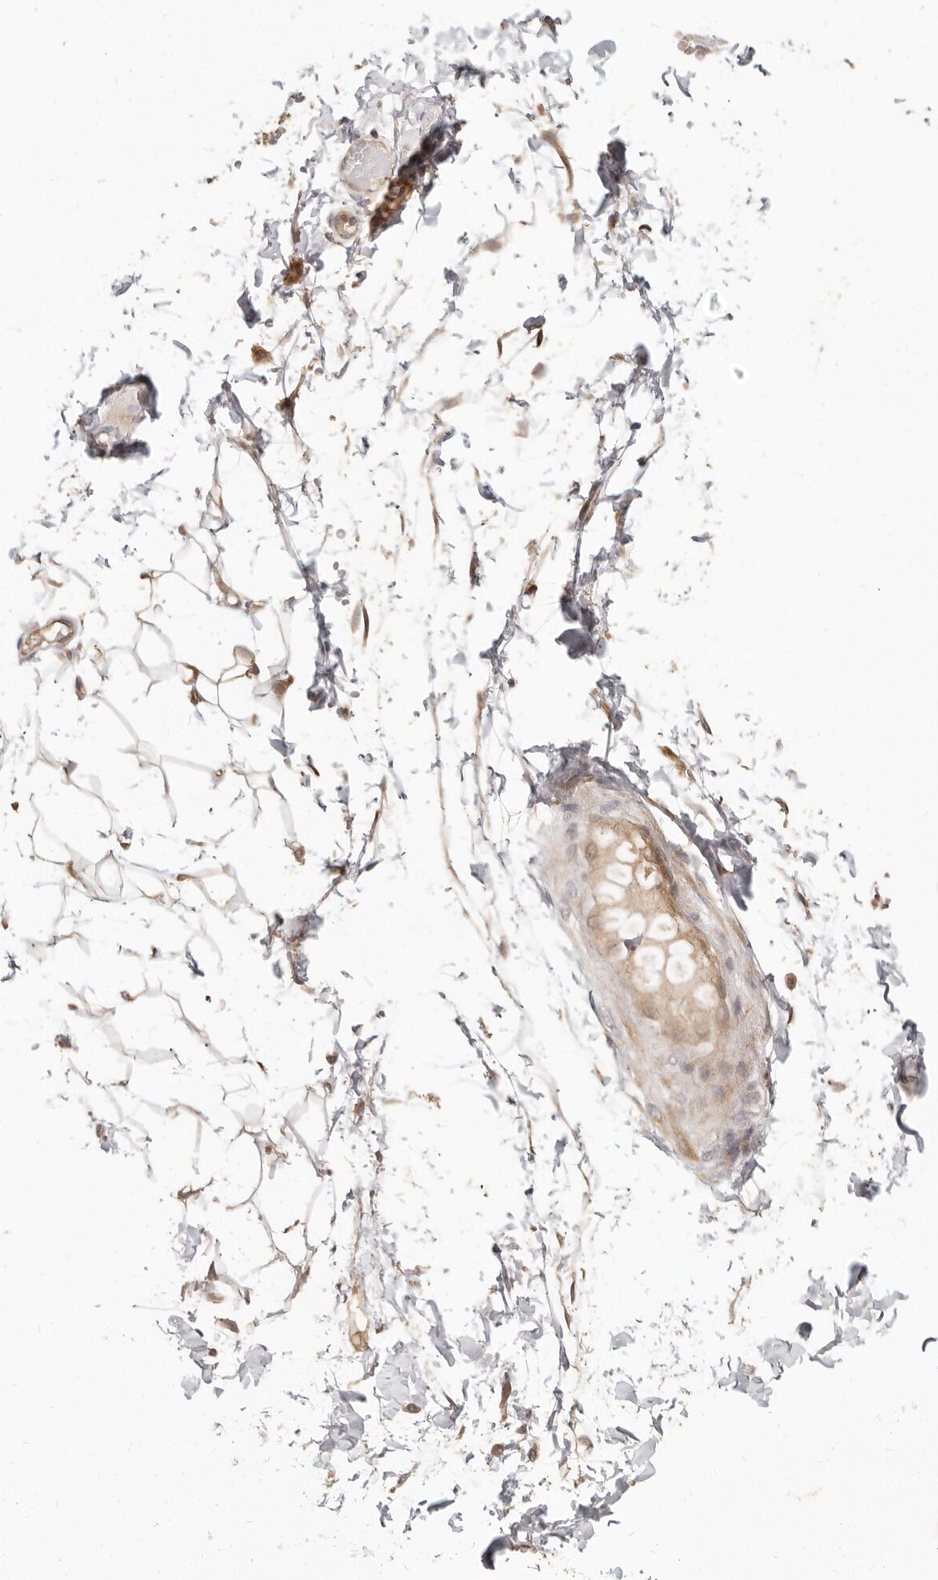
{"staining": {"intensity": "weak", "quantity": ">75%", "location": "cytoplasmic/membranous"}, "tissue": "adipose tissue", "cell_type": "Adipocytes", "image_type": "normal", "snomed": [{"axis": "morphology", "description": "Normal tissue, NOS"}, {"axis": "topography", "description": "Adipose tissue"}, {"axis": "topography", "description": "Vascular tissue"}, {"axis": "topography", "description": "Peripheral nerve tissue"}], "caption": "IHC micrograph of benign adipose tissue: human adipose tissue stained using immunohistochemistry reveals low levels of weak protein expression localized specifically in the cytoplasmic/membranous of adipocytes, appearing as a cytoplasmic/membranous brown color.", "gene": "MTFR2", "patient": {"sex": "male", "age": 25}}